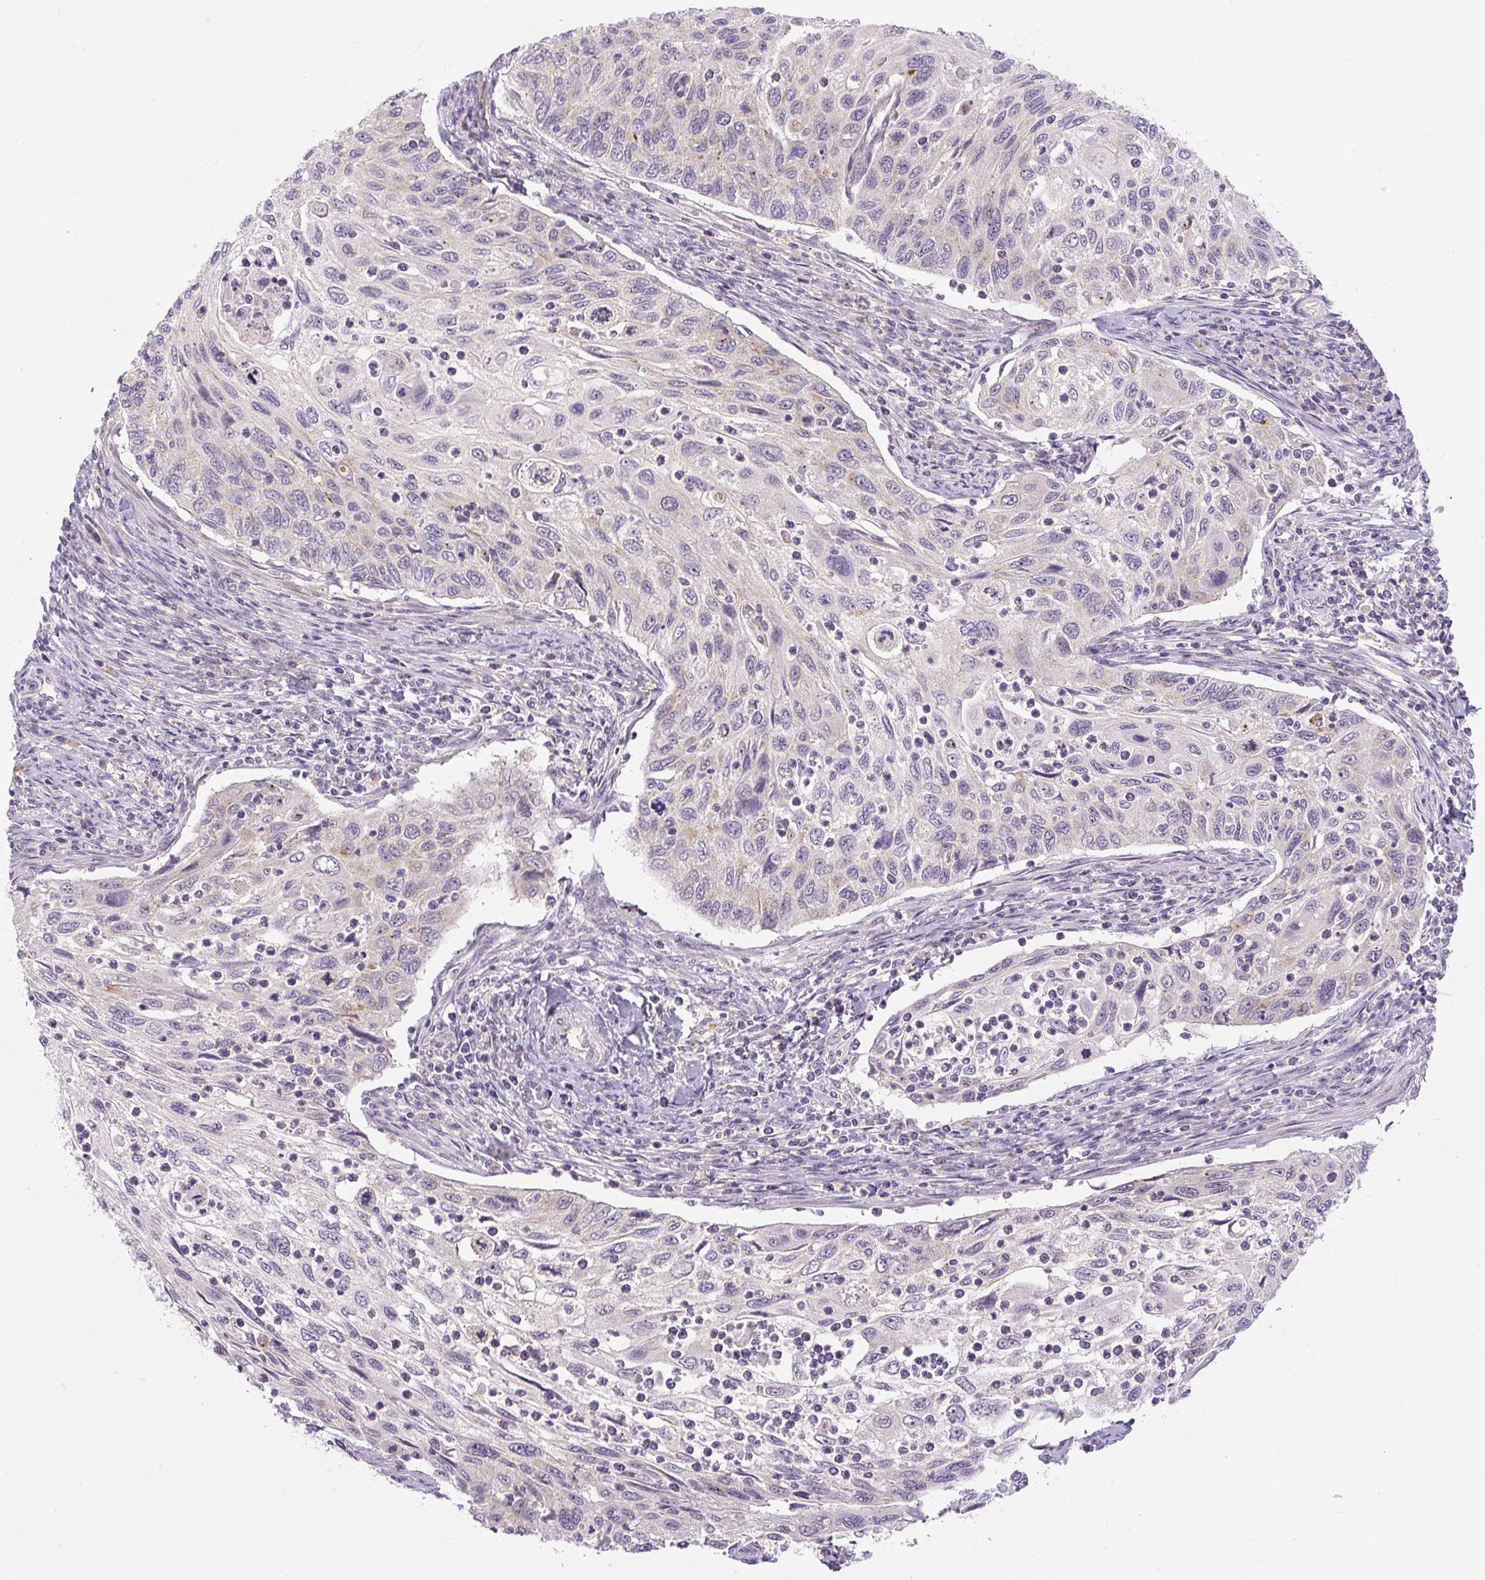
{"staining": {"intensity": "negative", "quantity": "none", "location": "none"}, "tissue": "cervical cancer", "cell_type": "Tumor cells", "image_type": "cancer", "snomed": [{"axis": "morphology", "description": "Squamous cell carcinoma, NOS"}, {"axis": "topography", "description": "Cervix"}], "caption": "Tumor cells are negative for protein expression in human cervical squamous cell carcinoma.", "gene": "PCM1", "patient": {"sex": "female", "age": 70}}